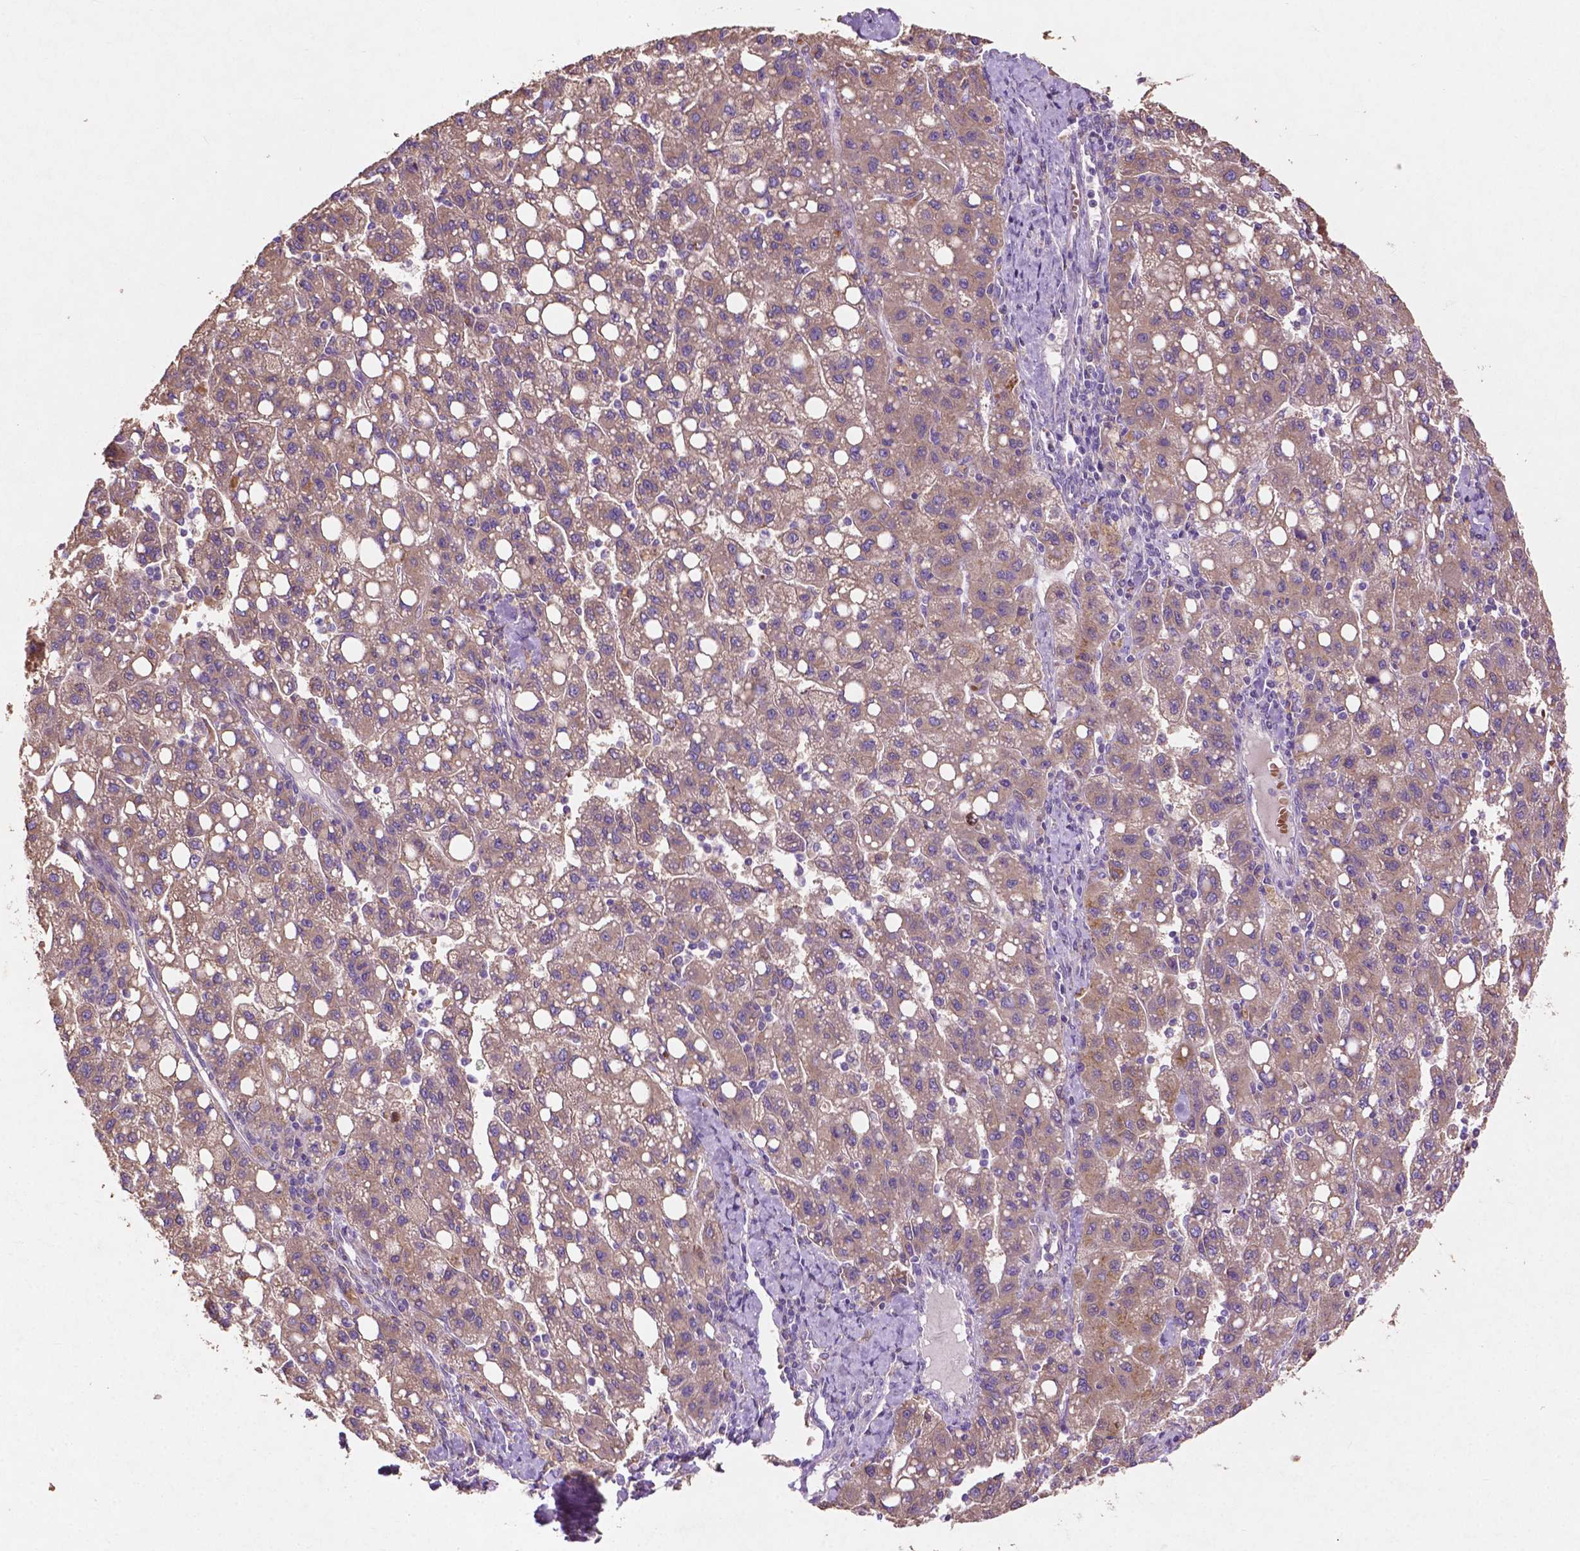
{"staining": {"intensity": "negative", "quantity": "none", "location": "none"}, "tissue": "liver cancer", "cell_type": "Tumor cells", "image_type": "cancer", "snomed": [{"axis": "morphology", "description": "Carcinoma, Hepatocellular, NOS"}, {"axis": "topography", "description": "Liver"}], "caption": "This image is of liver hepatocellular carcinoma stained with immunohistochemistry to label a protein in brown with the nuclei are counter-stained blue. There is no expression in tumor cells. The staining was performed using DAB to visualize the protein expression in brown, while the nuclei were stained in blue with hematoxylin (Magnification: 20x).", "gene": "MBTPS1", "patient": {"sex": "female", "age": 82}}